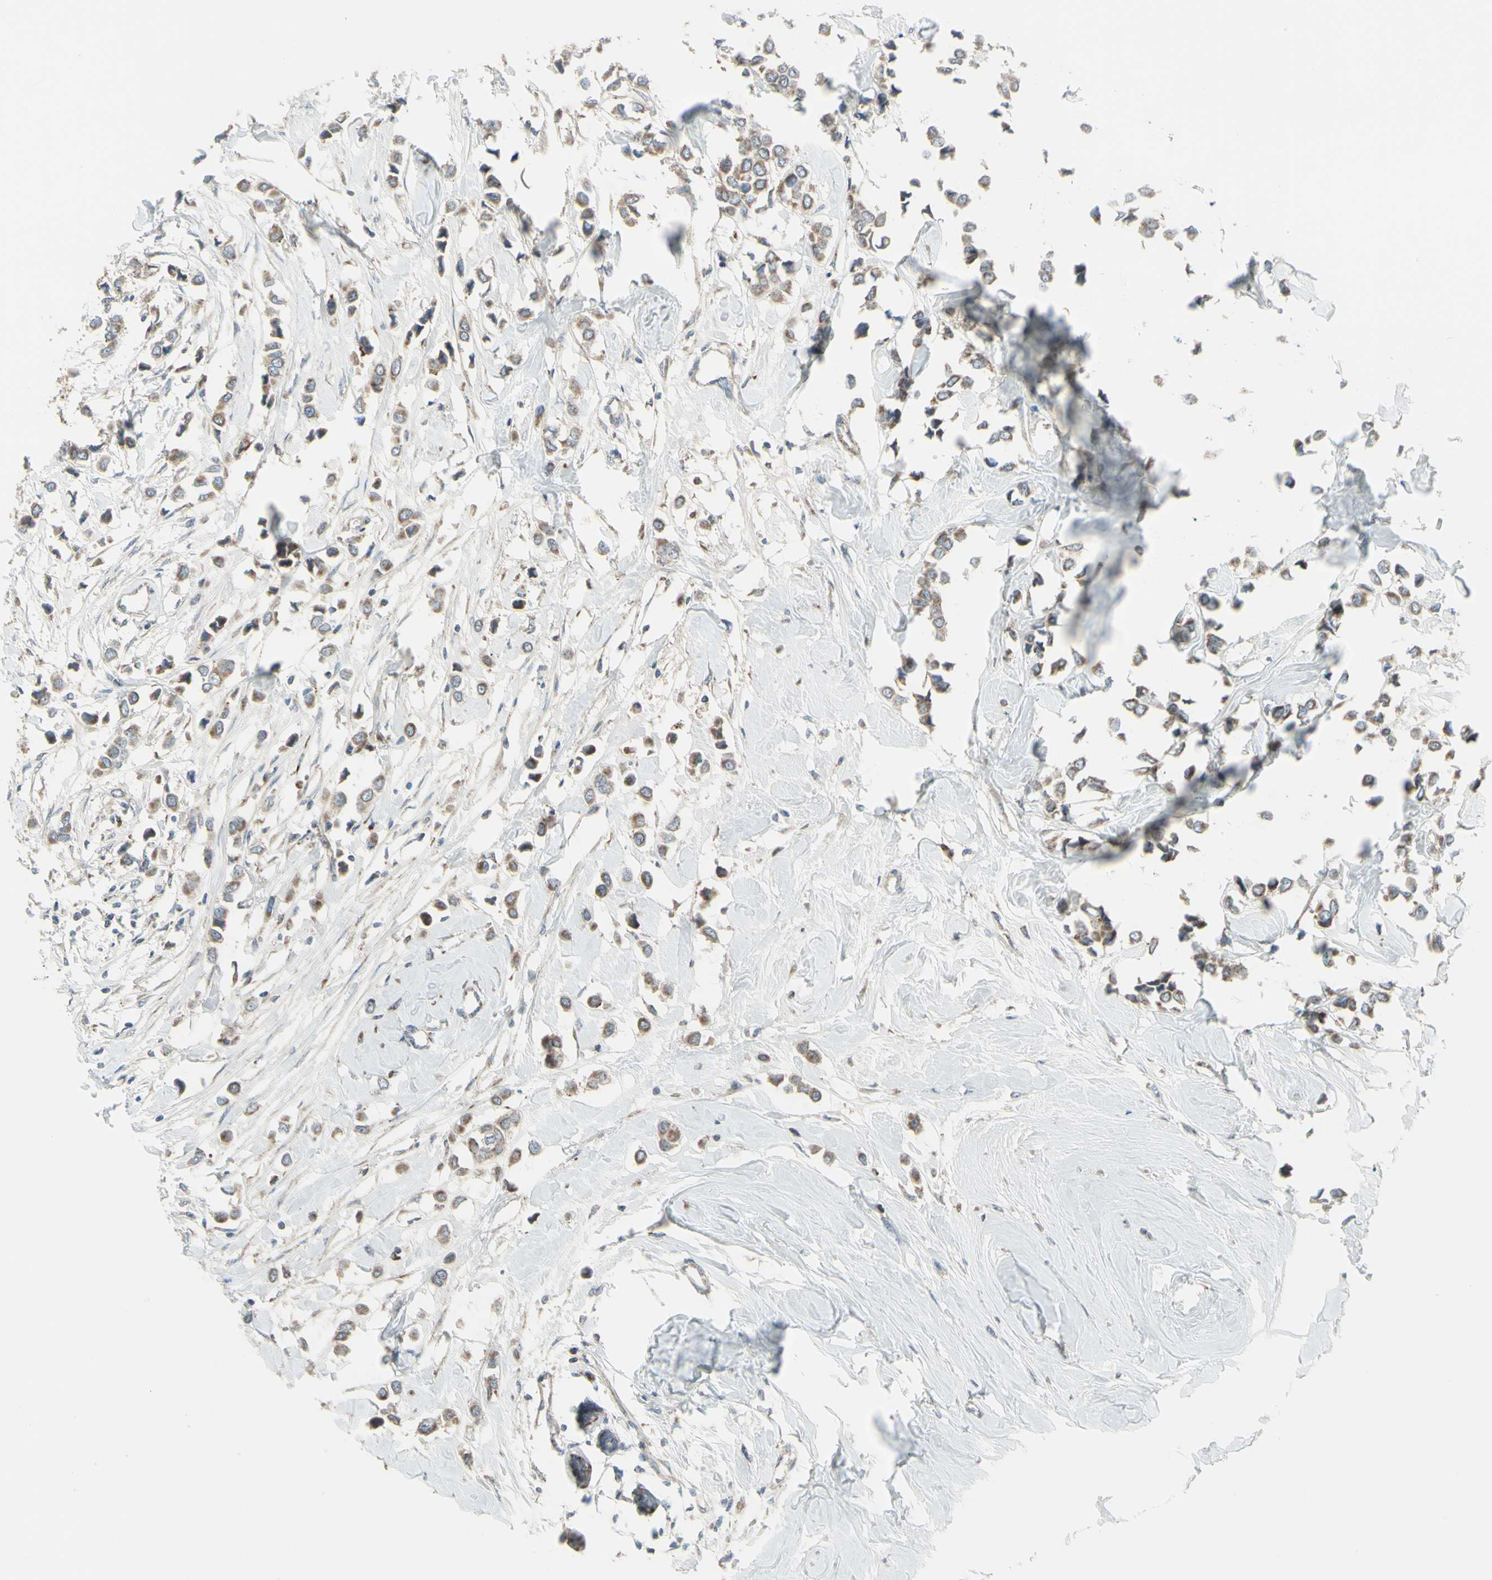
{"staining": {"intensity": "weak", "quantity": ">75%", "location": "cytoplasmic/membranous"}, "tissue": "breast cancer", "cell_type": "Tumor cells", "image_type": "cancer", "snomed": [{"axis": "morphology", "description": "Lobular carcinoma"}, {"axis": "topography", "description": "Breast"}], "caption": "A brown stain labels weak cytoplasmic/membranous positivity of a protein in human lobular carcinoma (breast) tumor cells. Nuclei are stained in blue.", "gene": "FAM171B", "patient": {"sex": "female", "age": 51}}